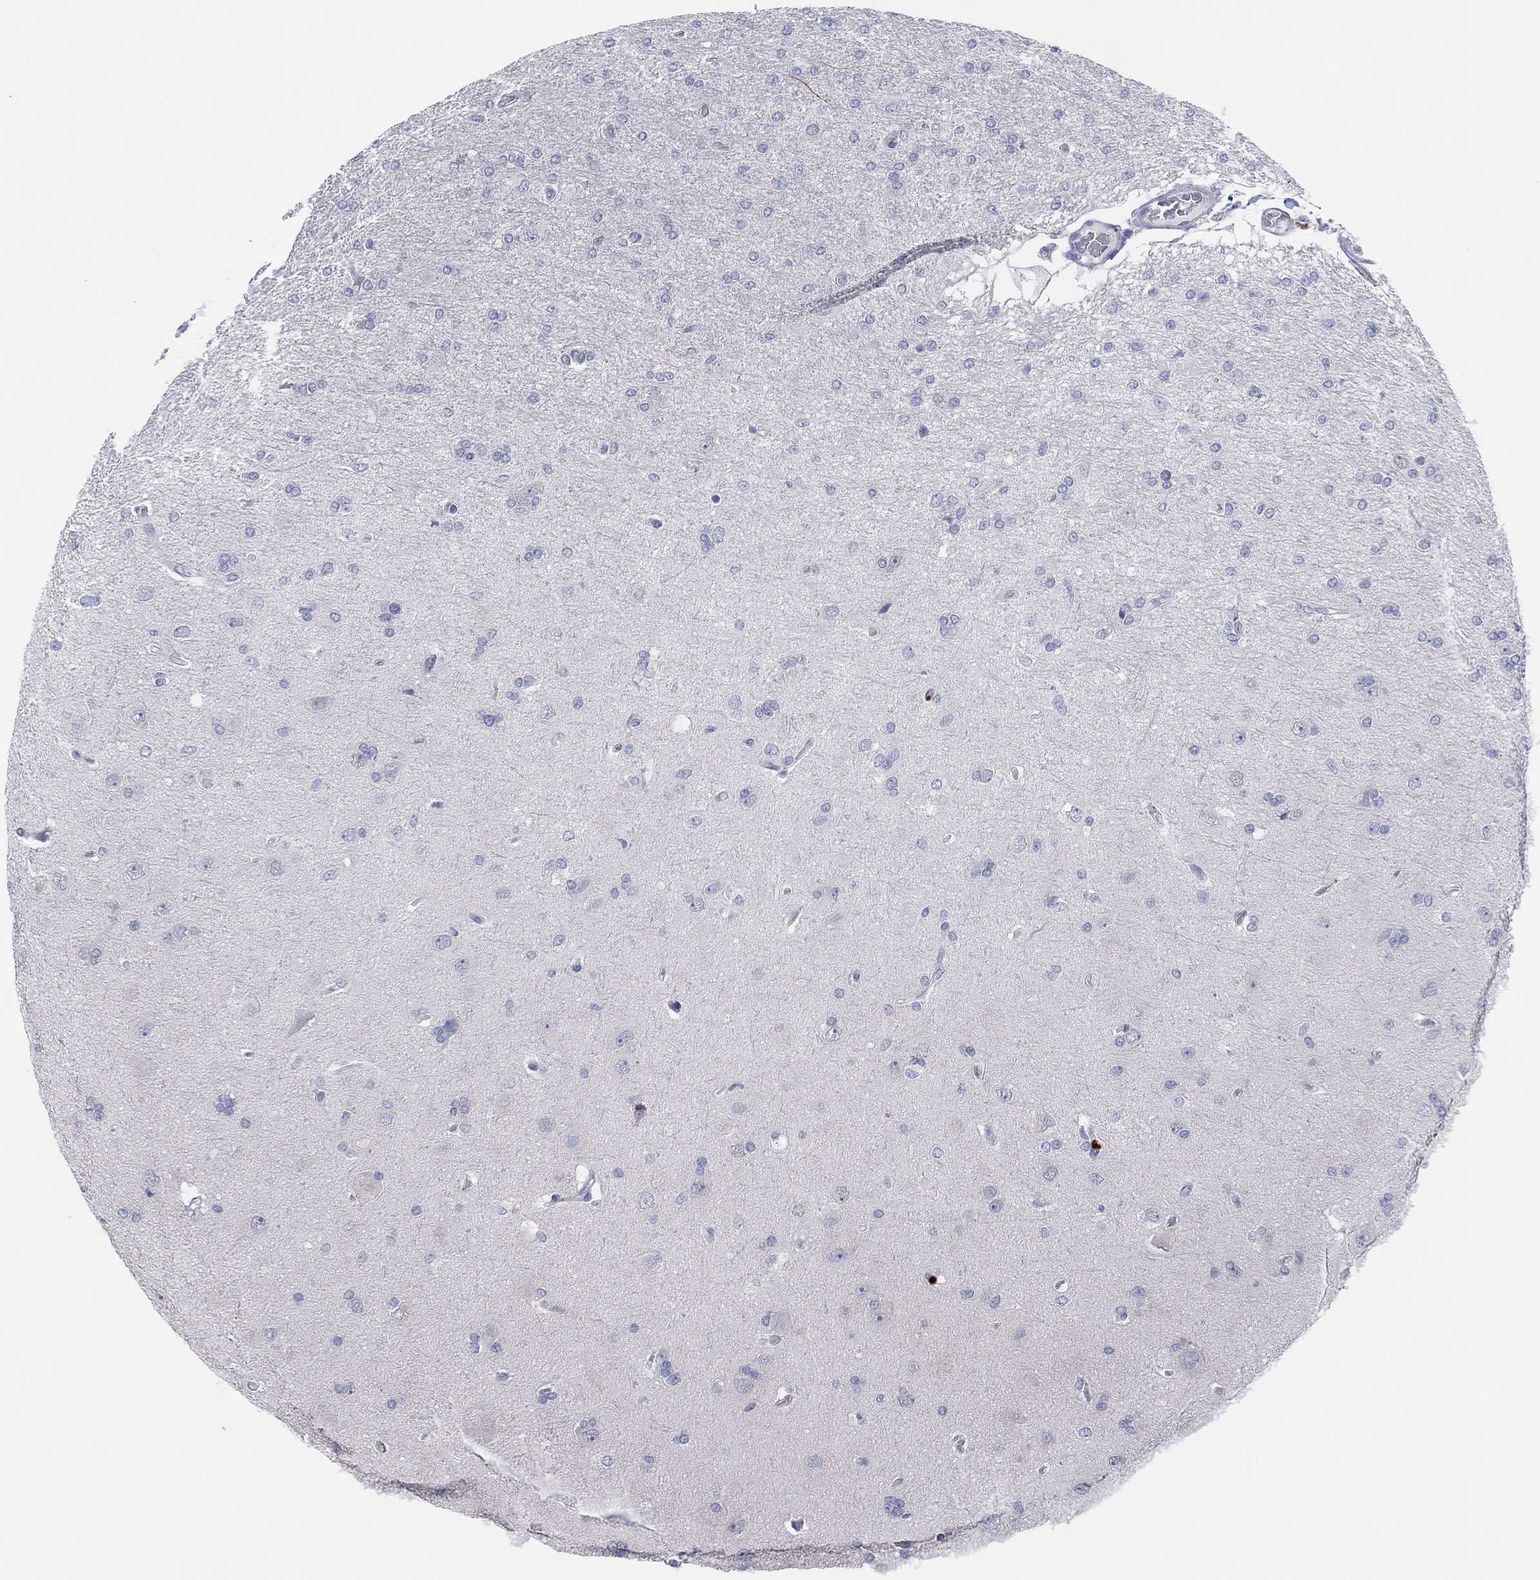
{"staining": {"intensity": "negative", "quantity": "none", "location": "none"}, "tissue": "glioma", "cell_type": "Tumor cells", "image_type": "cancer", "snomed": [{"axis": "morphology", "description": "Glioma, malignant, High grade"}, {"axis": "topography", "description": "Cerebral cortex"}], "caption": "Immunohistochemistry (IHC) photomicrograph of human glioma stained for a protein (brown), which demonstrates no expression in tumor cells.", "gene": "PLAC8", "patient": {"sex": "male", "age": 70}}